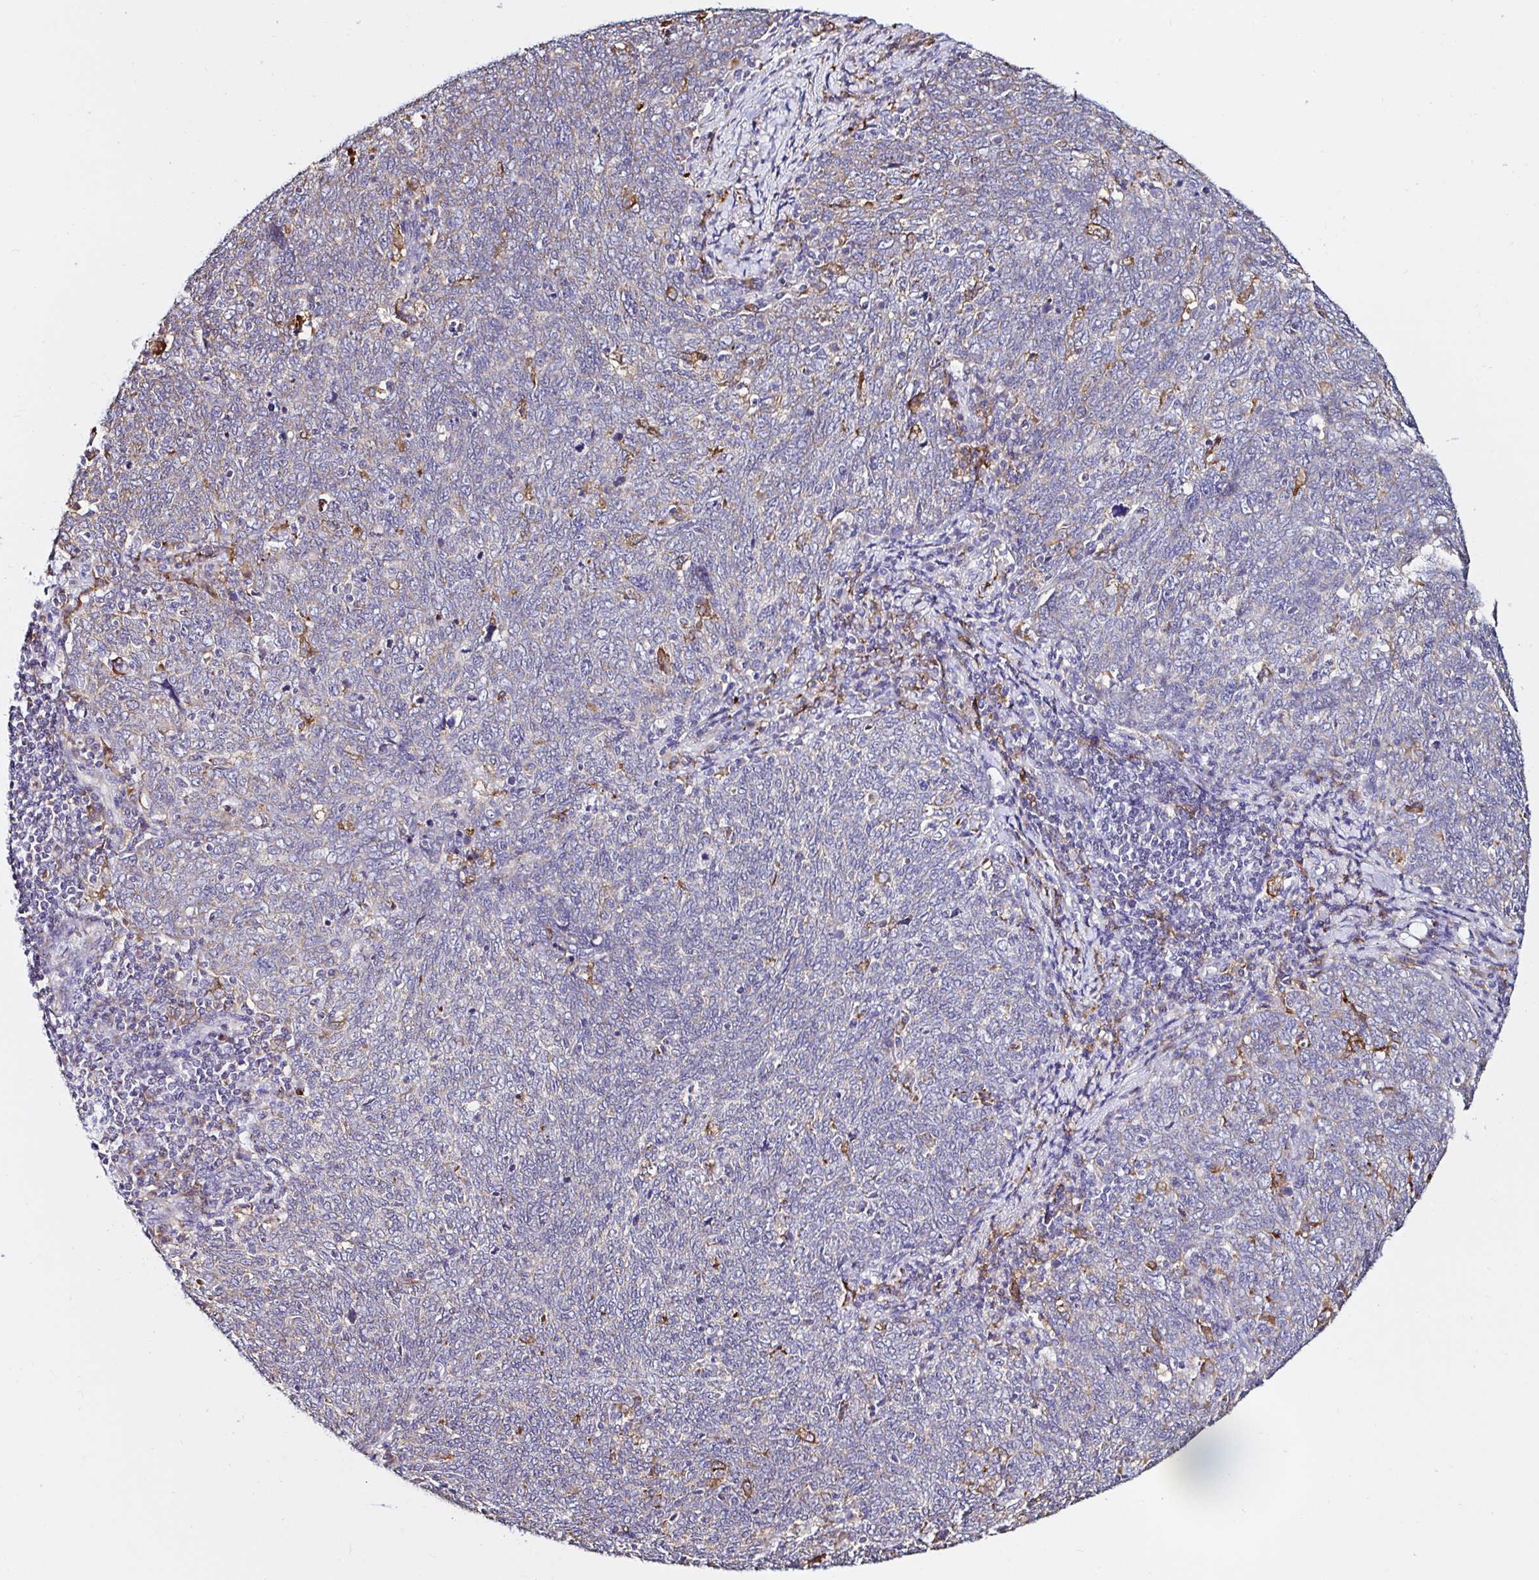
{"staining": {"intensity": "weak", "quantity": "<25%", "location": "cytoplasmic/membranous"}, "tissue": "lung cancer", "cell_type": "Tumor cells", "image_type": "cancer", "snomed": [{"axis": "morphology", "description": "Squamous cell carcinoma, NOS"}, {"axis": "topography", "description": "Lung"}], "caption": "A photomicrograph of lung cancer (squamous cell carcinoma) stained for a protein displays no brown staining in tumor cells. Nuclei are stained in blue.", "gene": "MSR1", "patient": {"sex": "female", "age": 72}}